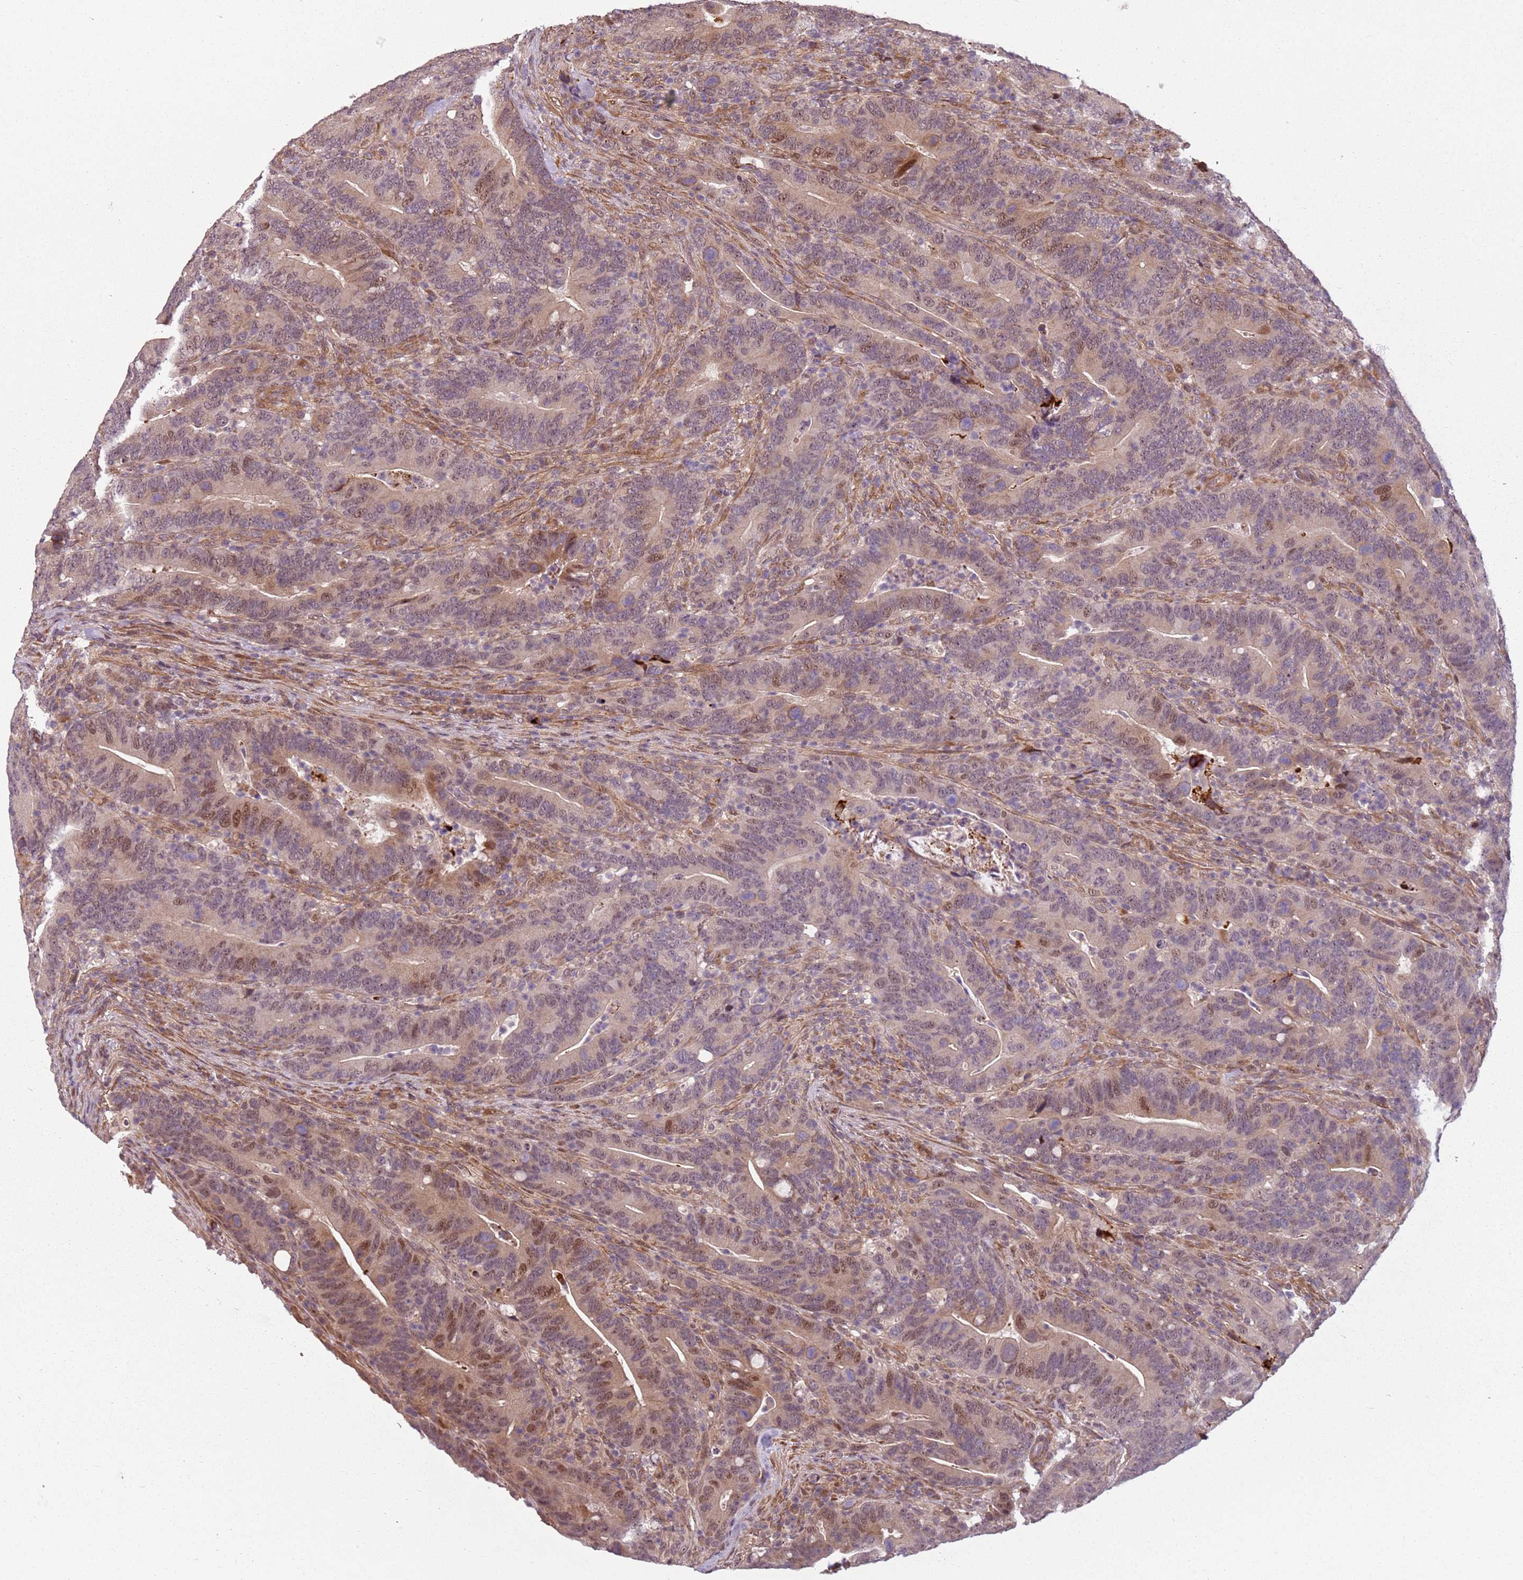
{"staining": {"intensity": "moderate", "quantity": "<25%", "location": "cytoplasmic/membranous,nuclear"}, "tissue": "colorectal cancer", "cell_type": "Tumor cells", "image_type": "cancer", "snomed": [{"axis": "morphology", "description": "Adenocarcinoma, NOS"}, {"axis": "topography", "description": "Colon"}], "caption": "Moderate cytoplasmic/membranous and nuclear staining is seen in approximately <25% of tumor cells in colorectal cancer.", "gene": "CHURC1", "patient": {"sex": "female", "age": 66}}